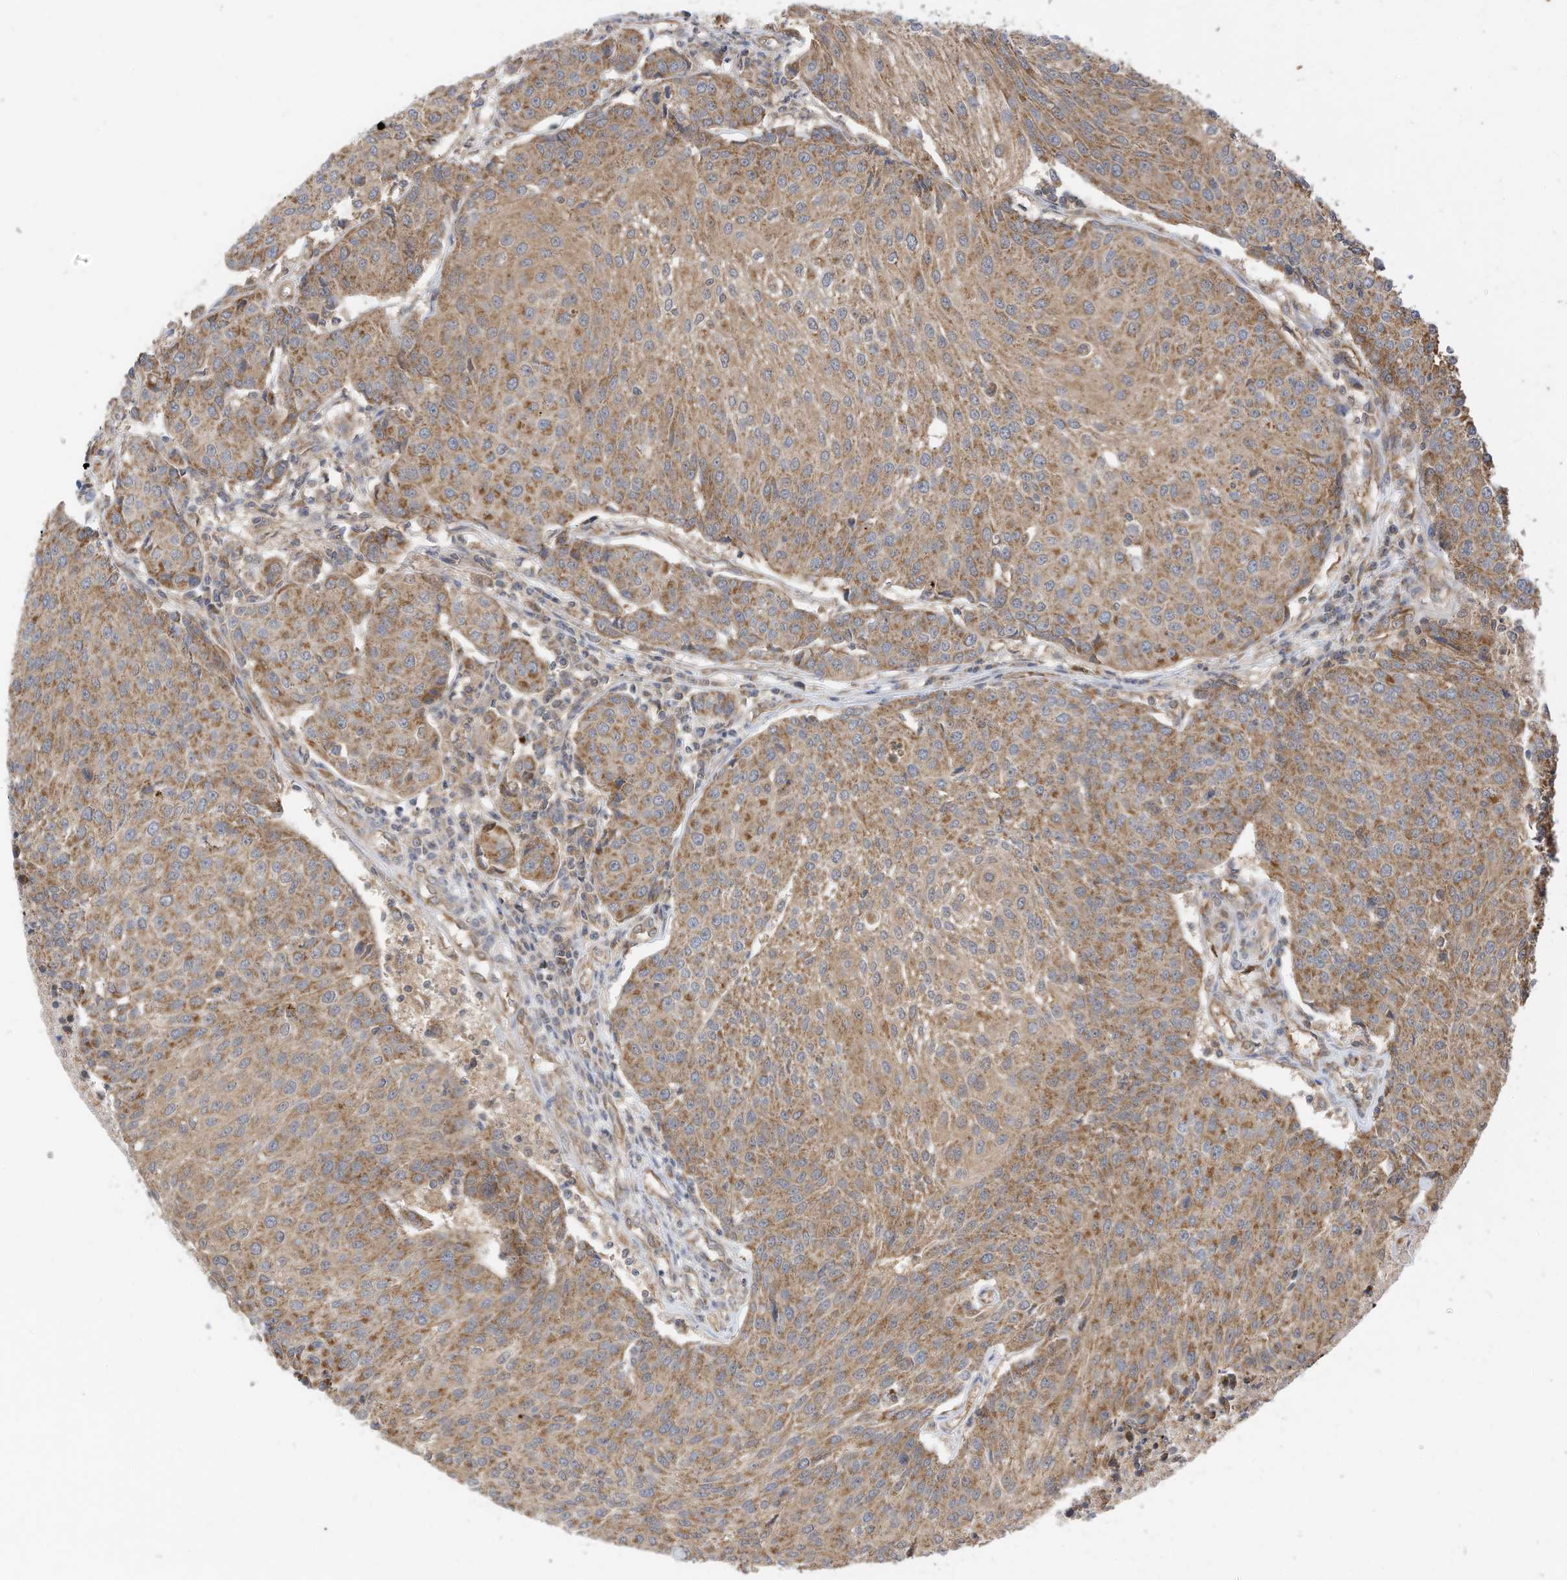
{"staining": {"intensity": "moderate", "quantity": ">75%", "location": "cytoplasmic/membranous"}, "tissue": "urothelial cancer", "cell_type": "Tumor cells", "image_type": "cancer", "snomed": [{"axis": "morphology", "description": "Urothelial carcinoma, High grade"}, {"axis": "topography", "description": "Urinary bladder"}], "caption": "This image exhibits IHC staining of high-grade urothelial carcinoma, with medium moderate cytoplasmic/membranous staining in about >75% of tumor cells.", "gene": "METTL6", "patient": {"sex": "female", "age": 85}}